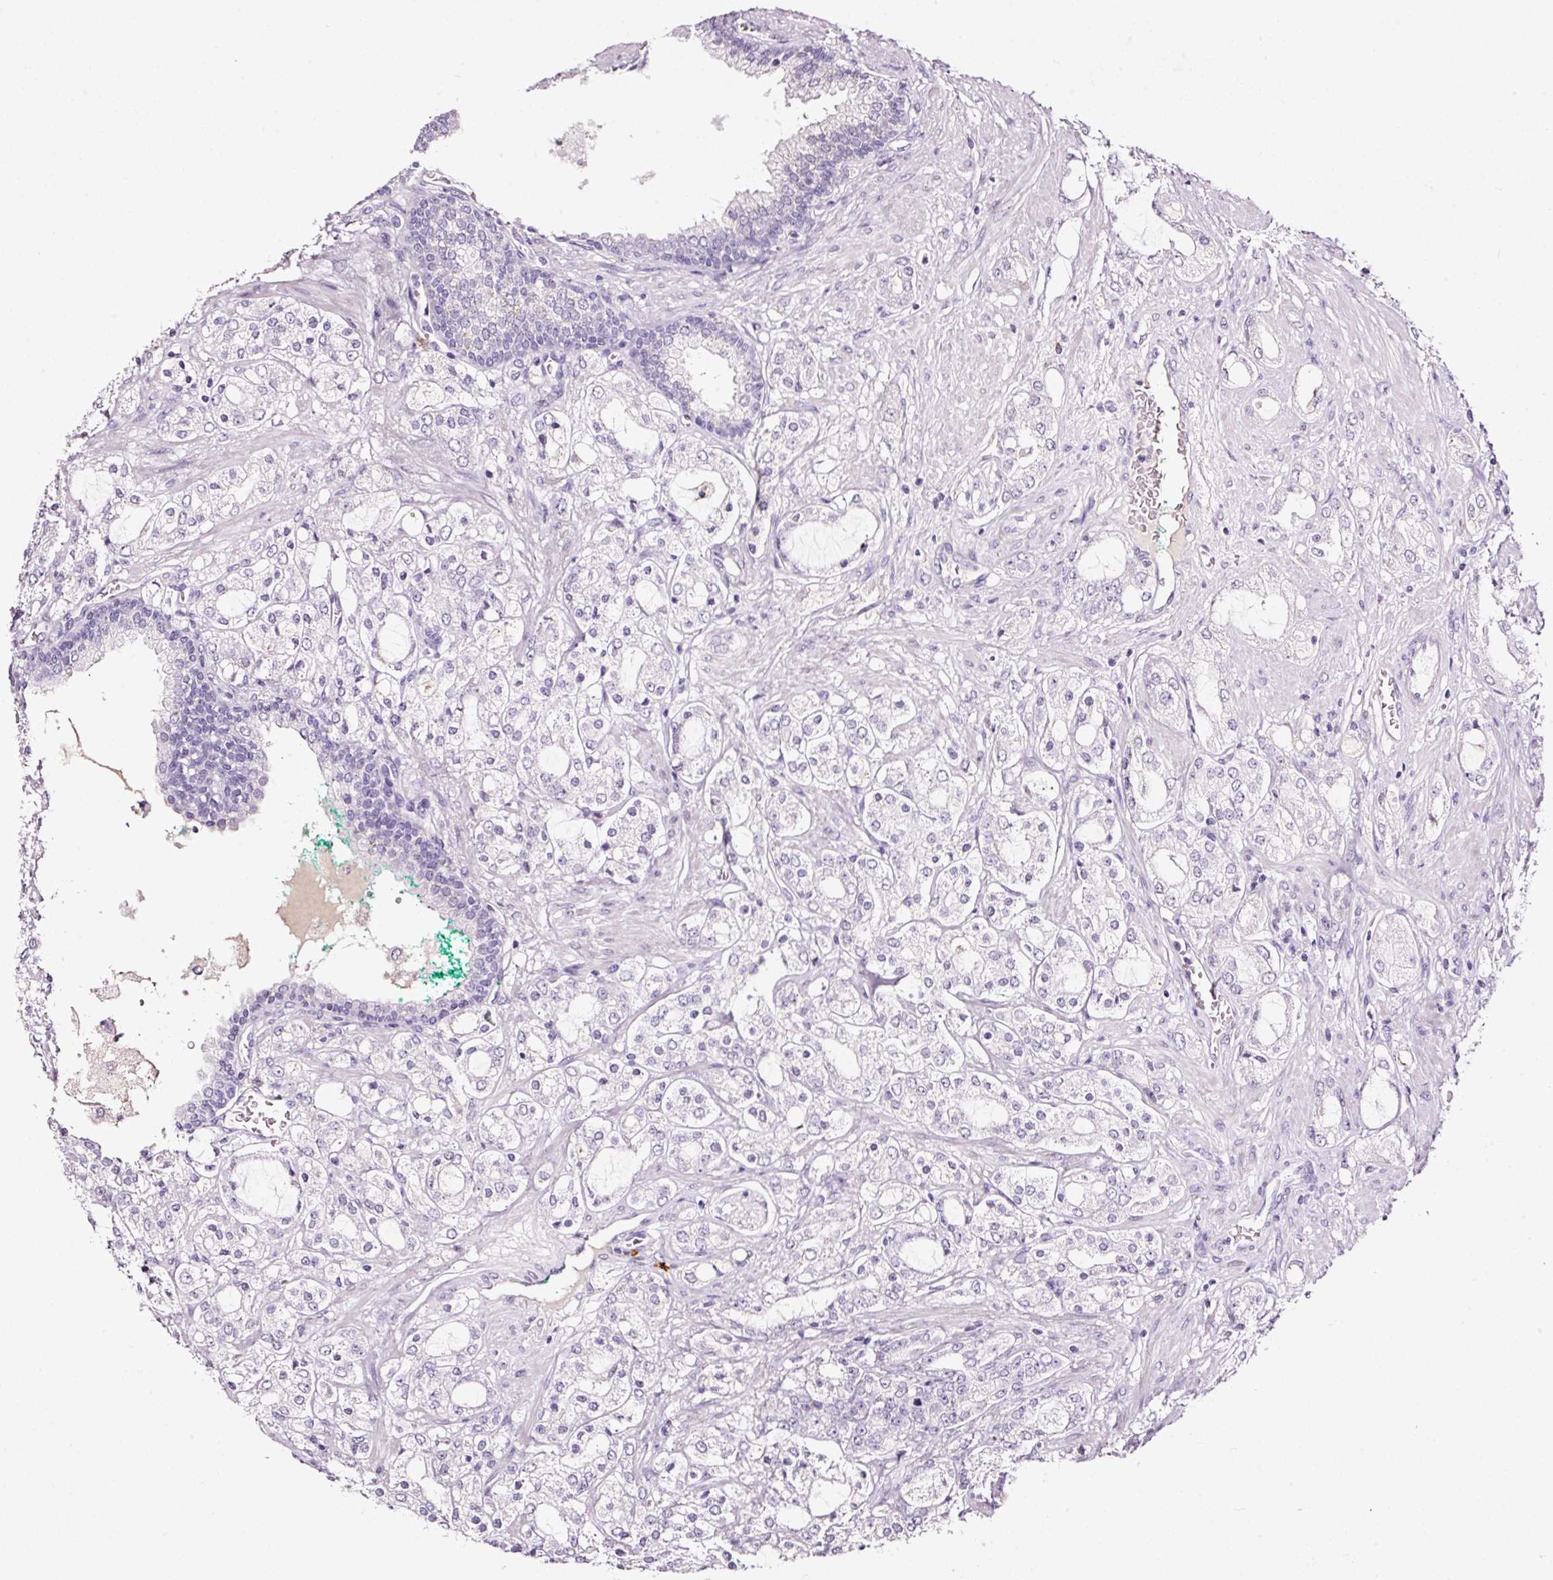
{"staining": {"intensity": "negative", "quantity": "none", "location": "none"}, "tissue": "prostate cancer", "cell_type": "Tumor cells", "image_type": "cancer", "snomed": [{"axis": "morphology", "description": "Adenocarcinoma, High grade"}, {"axis": "topography", "description": "Prostate"}], "caption": "Tumor cells are negative for protein expression in human prostate high-grade adenocarcinoma.", "gene": "LAMP3", "patient": {"sex": "male", "age": 64}}